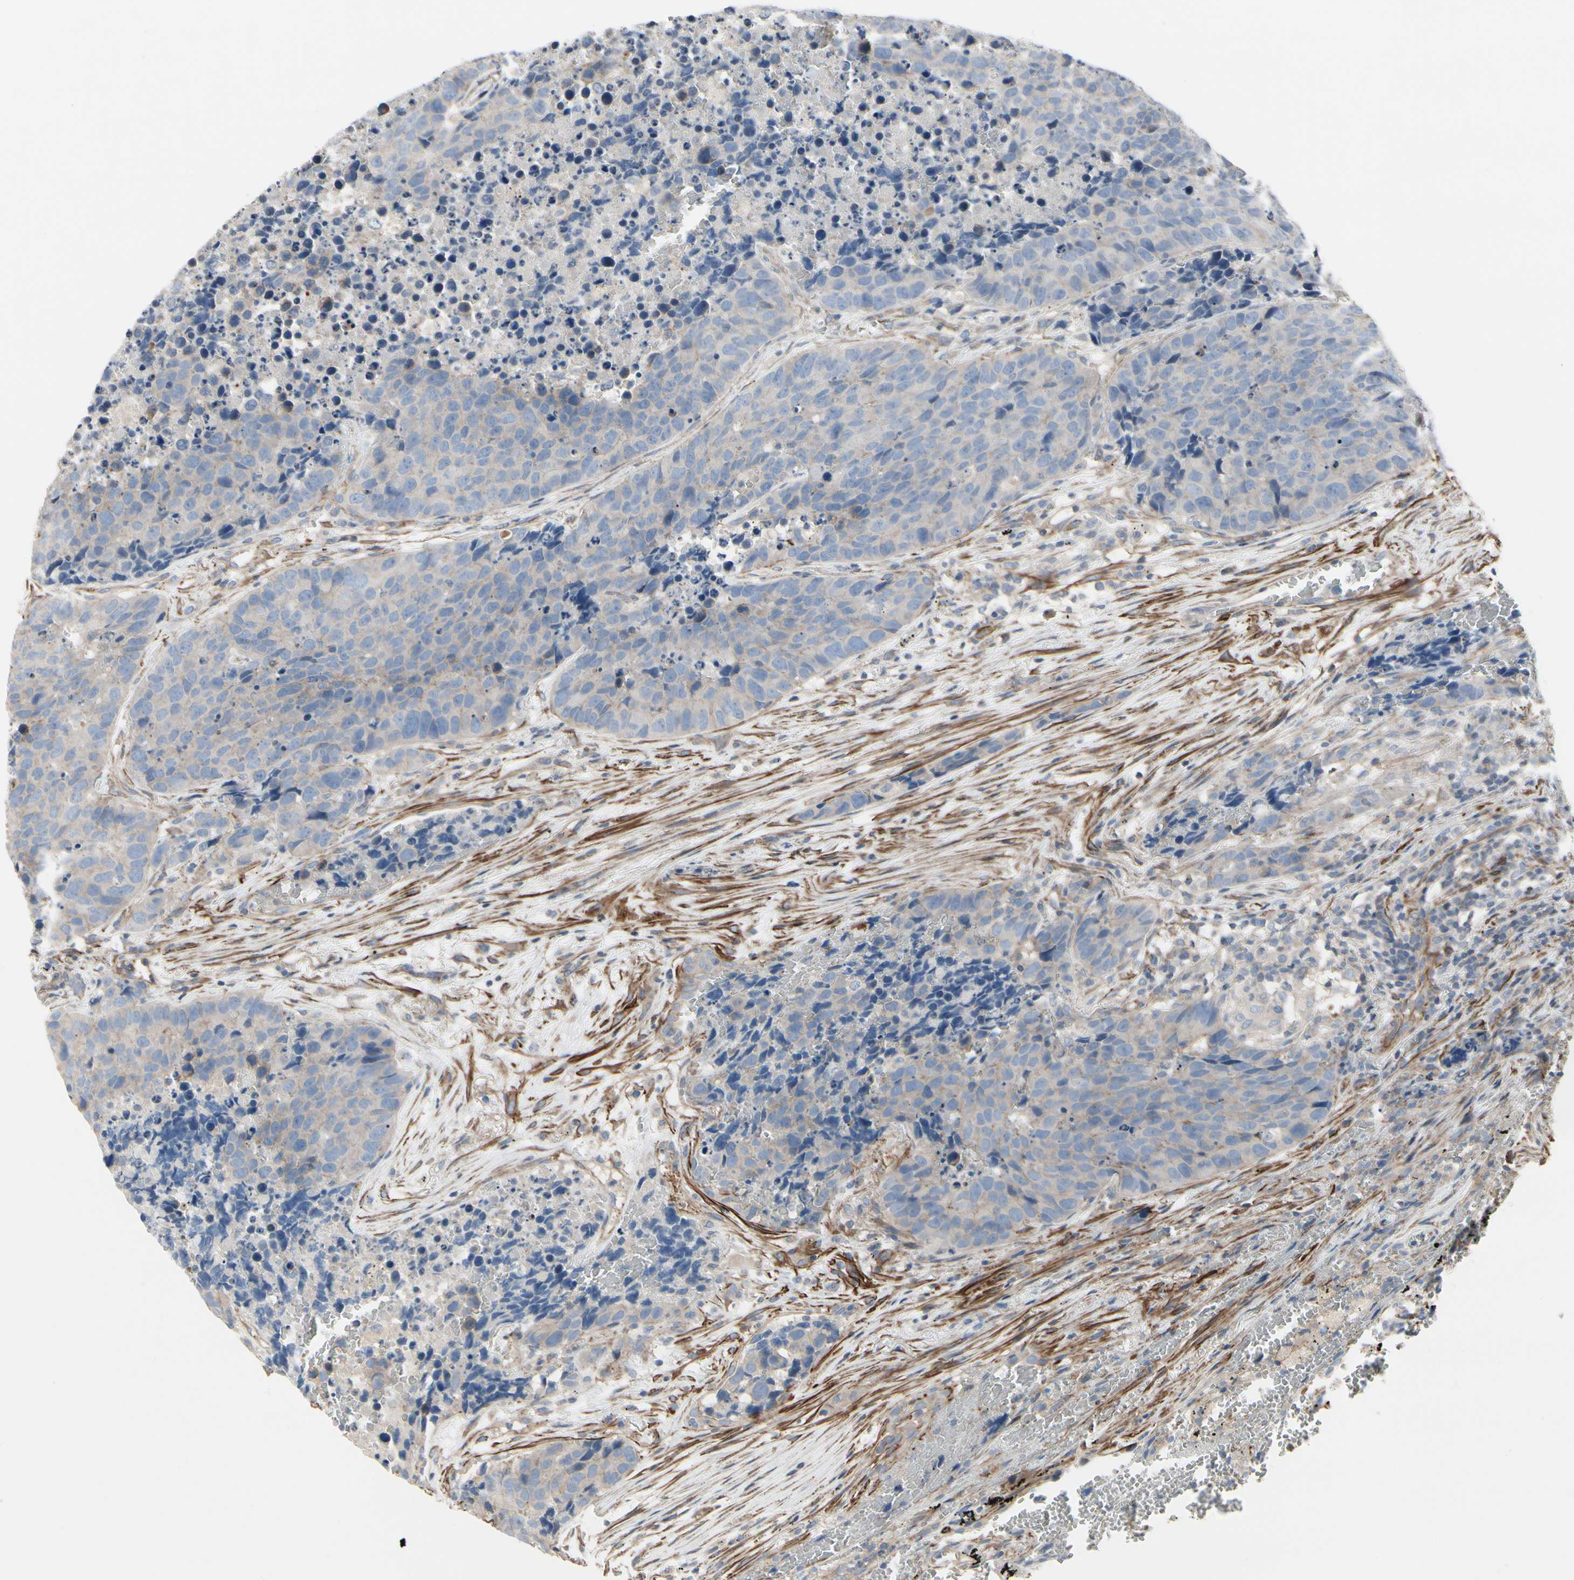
{"staining": {"intensity": "weak", "quantity": ">75%", "location": "cytoplasmic/membranous"}, "tissue": "carcinoid", "cell_type": "Tumor cells", "image_type": "cancer", "snomed": [{"axis": "morphology", "description": "Carcinoid, malignant, NOS"}, {"axis": "topography", "description": "Lung"}], "caption": "Tumor cells display low levels of weak cytoplasmic/membranous positivity in about >75% of cells in malignant carcinoid.", "gene": "TPM1", "patient": {"sex": "male", "age": 60}}